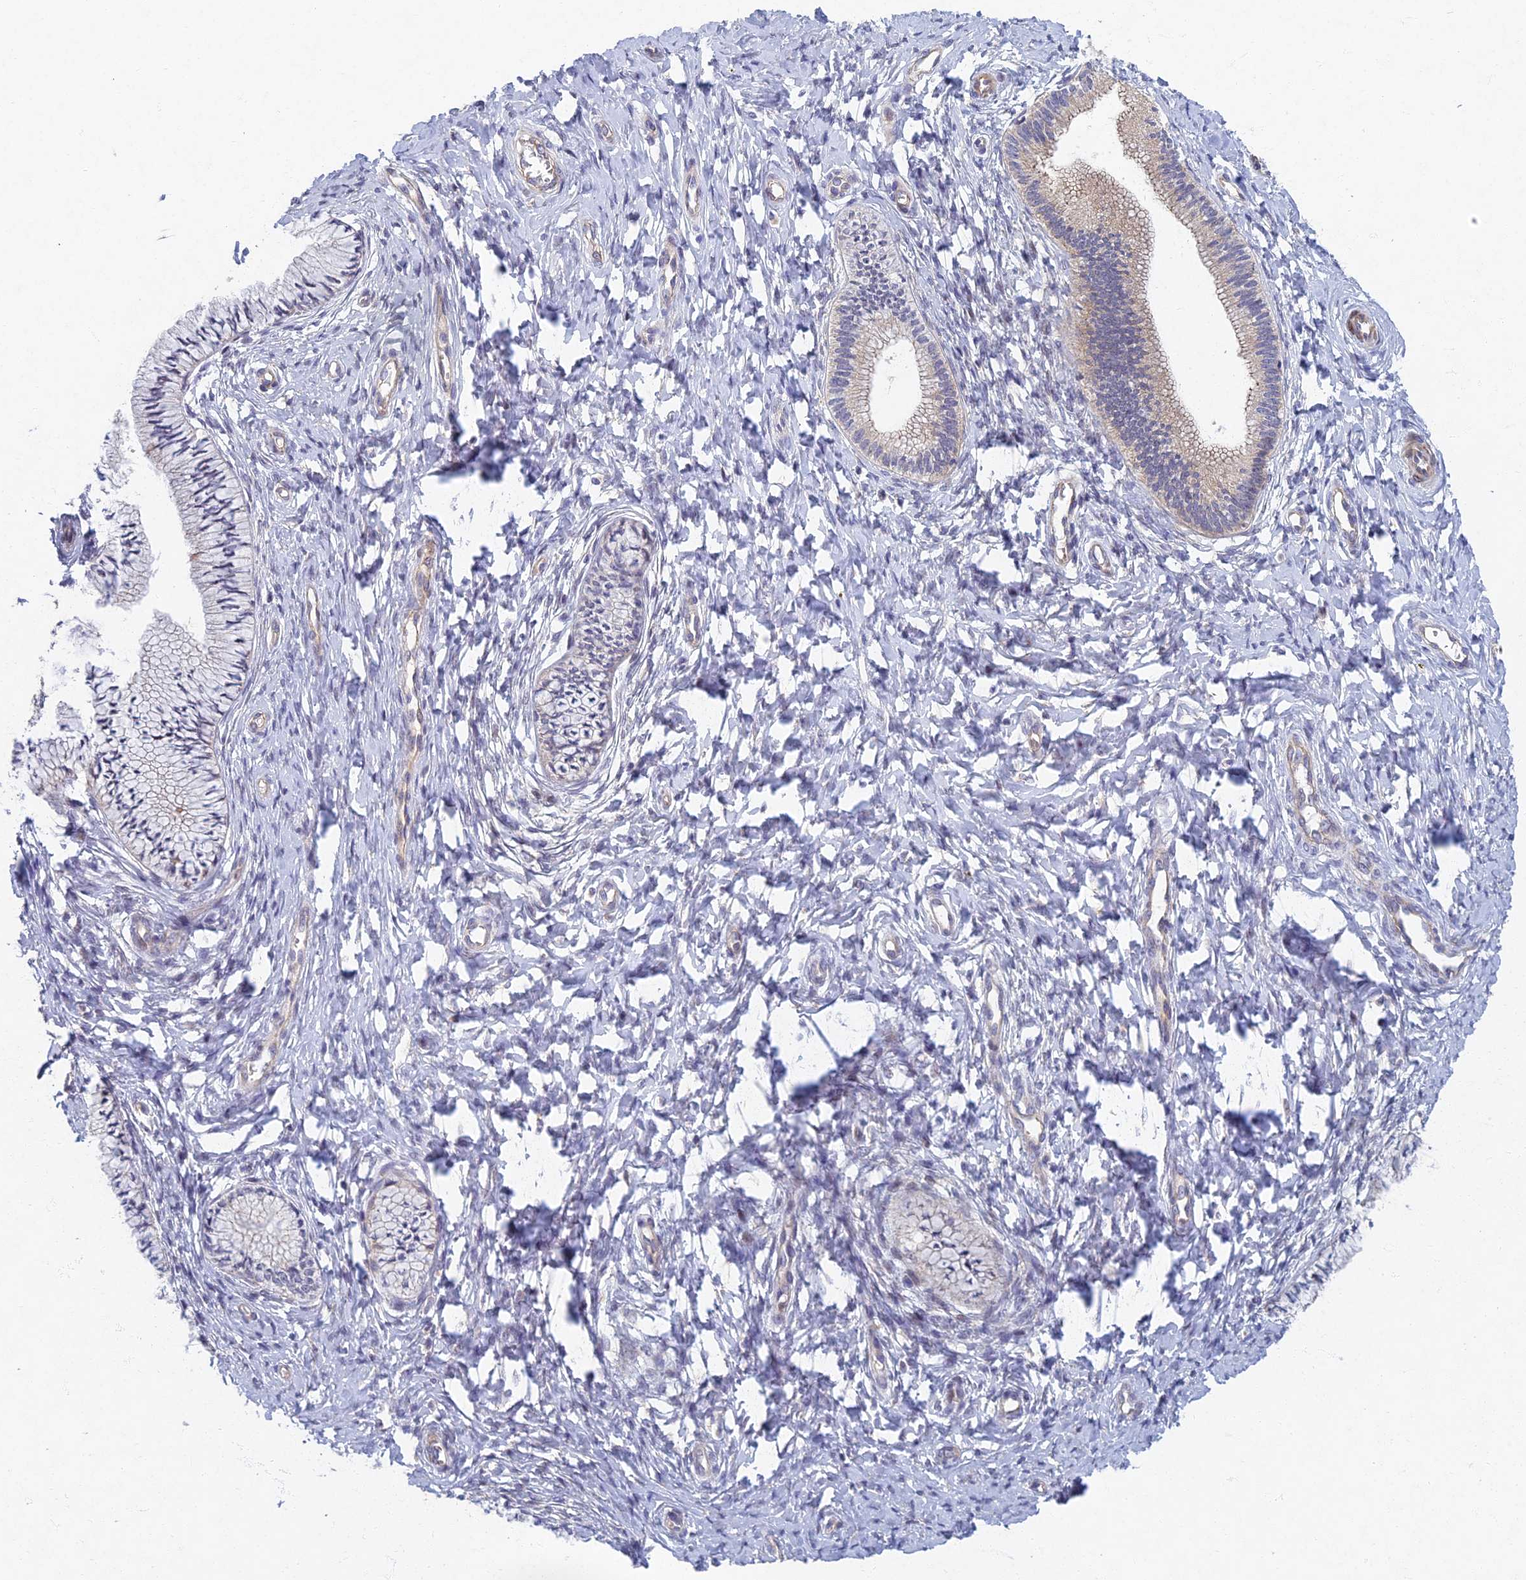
{"staining": {"intensity": "negative", "quantity": "none", "location": "none"}, "tissue": "cervix", "cell_type": "Glandular cells", "image_type": "normal", "snomed": [{"axis": "morphology", "description": "Normal tissue, NOS"}, {"axis": "topography", "description": "Cervix"}], "caption": "Cervix was stained to show a protein in brown. There is no significant staining in glandular cells. Nuclei are stained in blue.", "gene": "RHBDL2", "patient": {"sex": "female", "age": 36}}